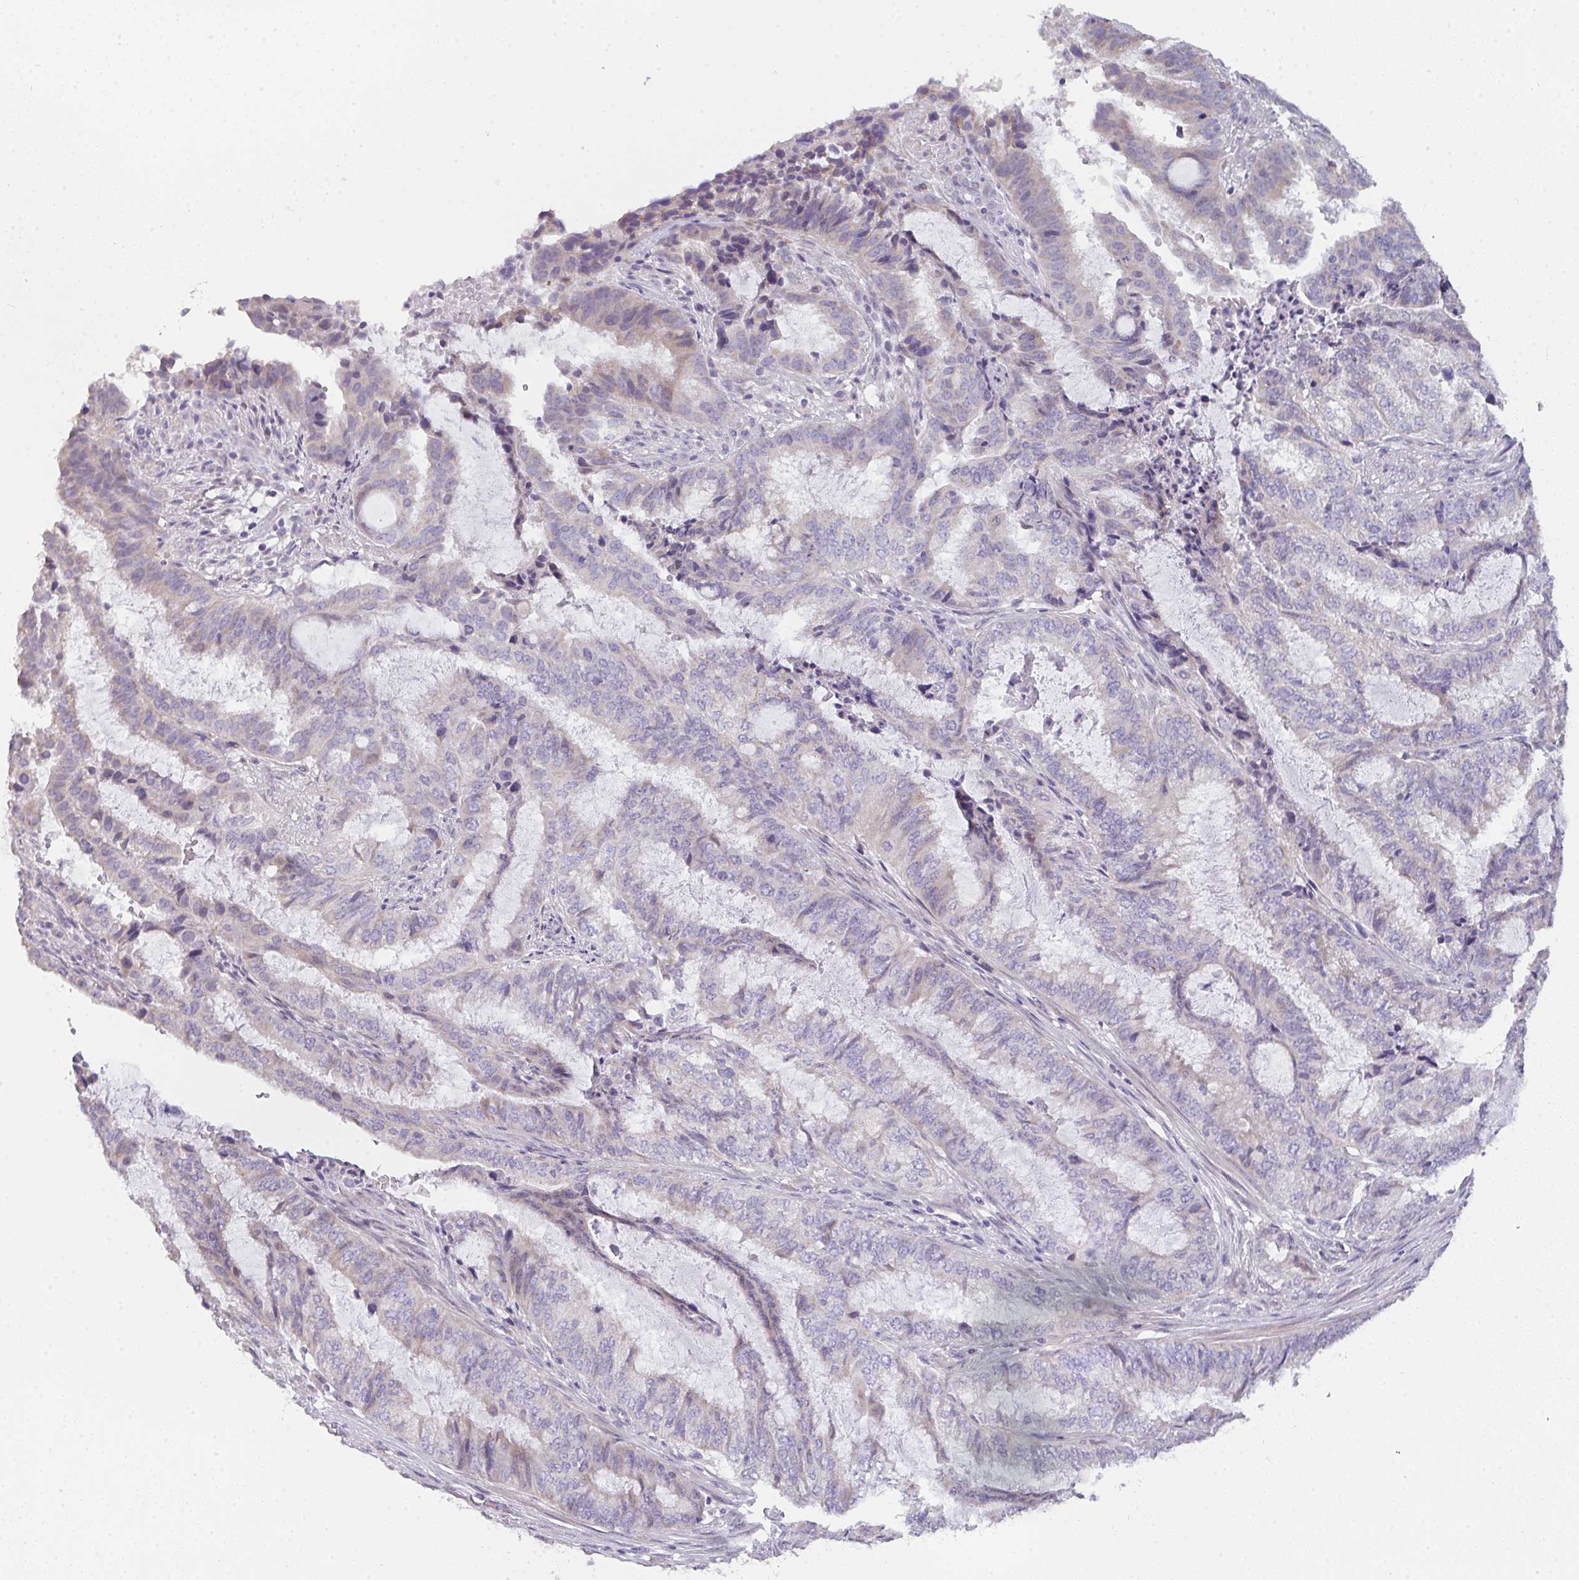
{"staining": {"intensity": "moderate", "quantity": "<25%", "location": "cytoplasmic/membranous"}, "tissue": "endometrial cancer", "cell_type": "Tumor cells", "image_type": "cancer", "snomed": [{"axis": "morphology", "description": "Adenocarcinoma, NOS"}, {"axis": "topography", "description": "Endometrium"}], "caption": "Immunohistochemical staining of endometrial adenocarcinoma demonstrates low levels of moderate cytoplasmic/membranous protein expression in about <25% of tumor cells. The staining is performed using DAB (3,3'-diaminobenzidine) brown chromogen to label protein expression. The nuclei are counter-stained blue using hematoxylin.", "gene": "CACNA1S", "patient": {"sex": "female", "age": 51}}